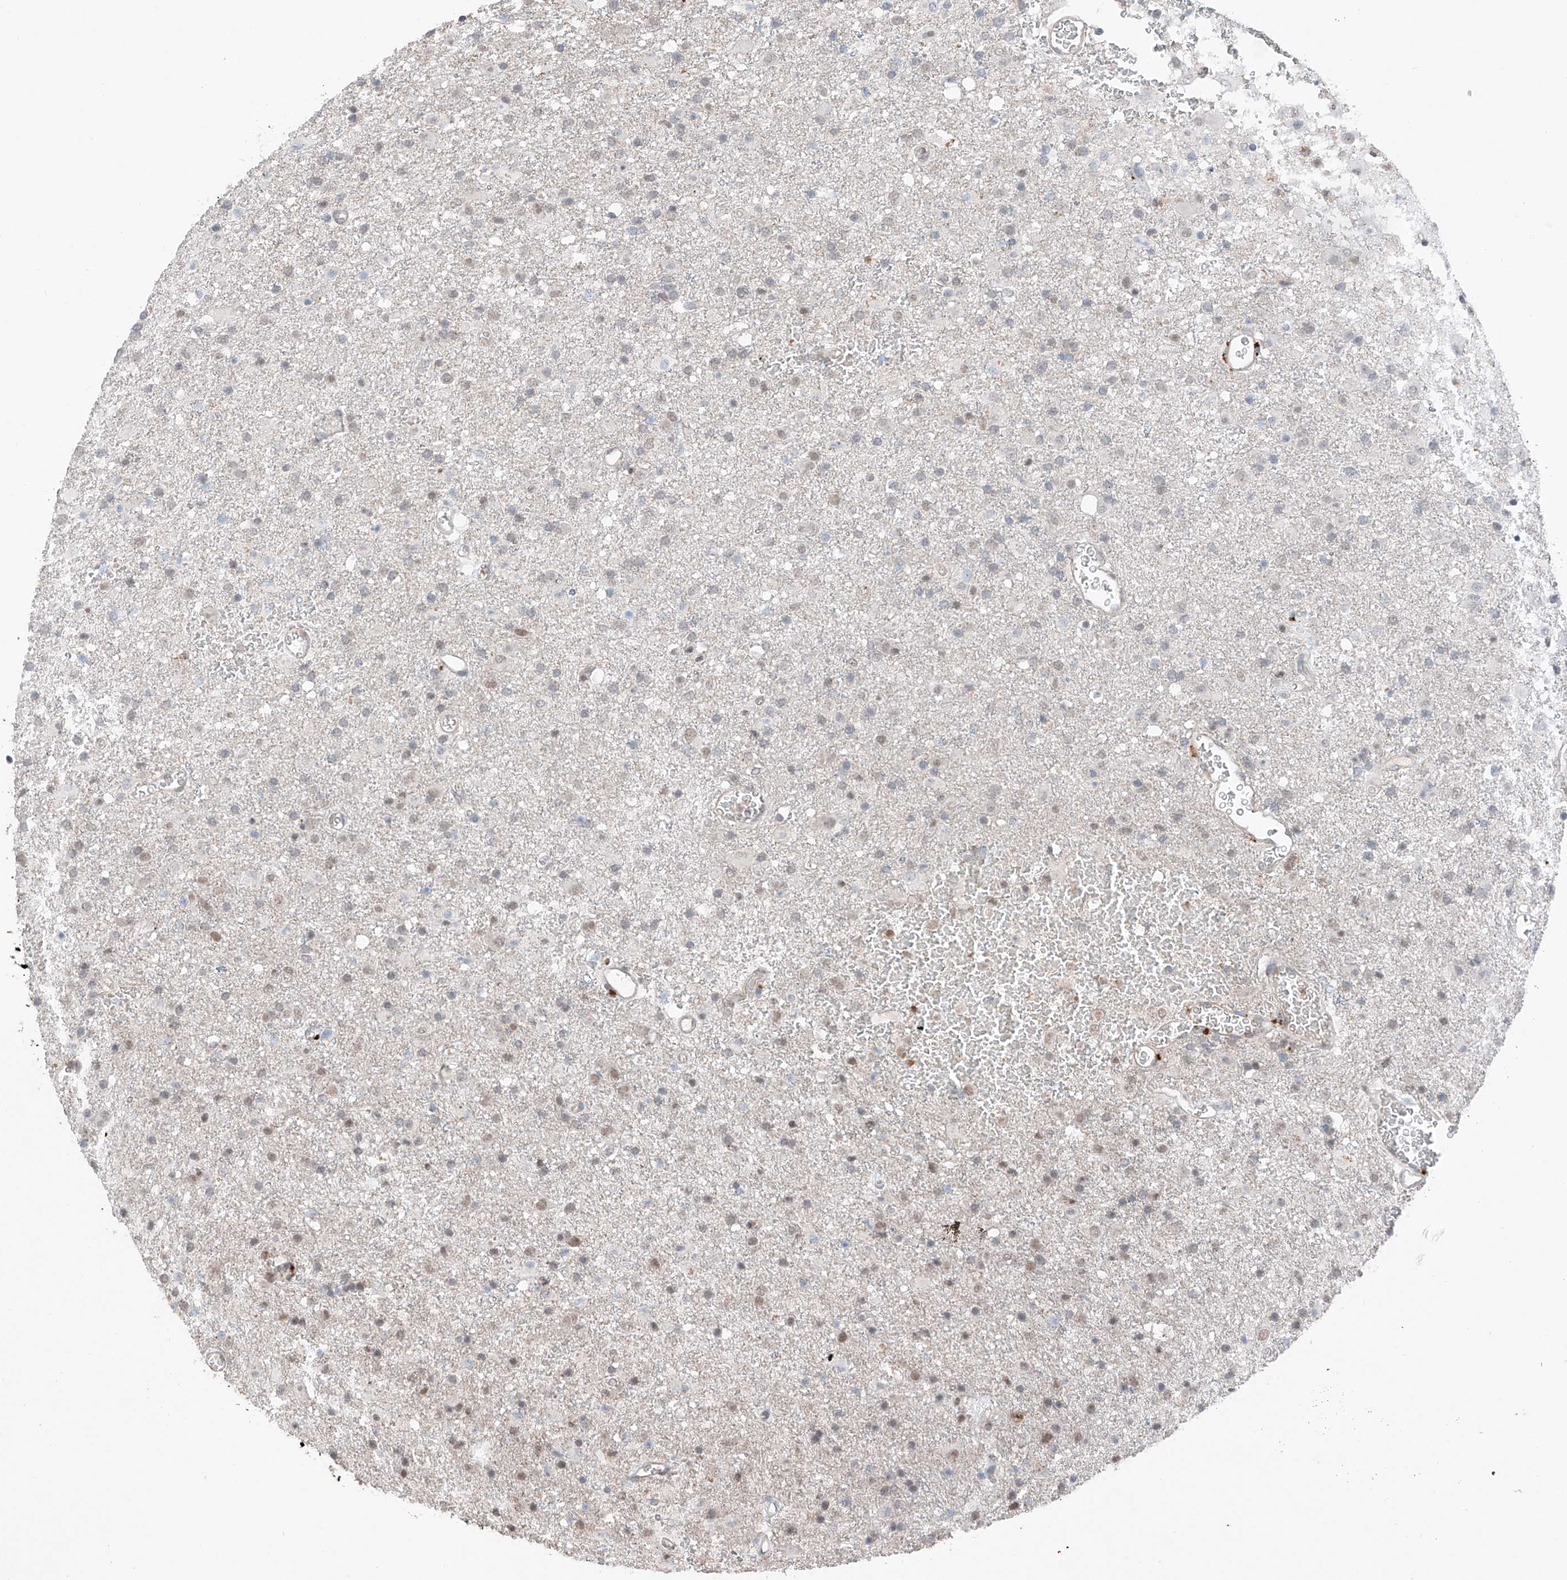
{"staining": {"intensity": "negative", "quantity": "none", "location": "none"}, "tissue": "glioma", "cell_type": "Tumor cells", "image_type": "cancer", "snomed": [{"axis": "morphology", "description": "Glioma, malignant, Low grade"}, {"axis": "topography", "description": "Brain"}], "caption": "Tumor cells show no significant protein staining in malignant glioma (low-grade). (Stains: DAB (3,3'-diaminobenzidine) immunohistochemistry (IHC) with hematoxylin counter stain, Microscopy: brightfield microscopy at high magnification).", "gene": "TBX4", "patient": {"sex": "male", "age": 65}}